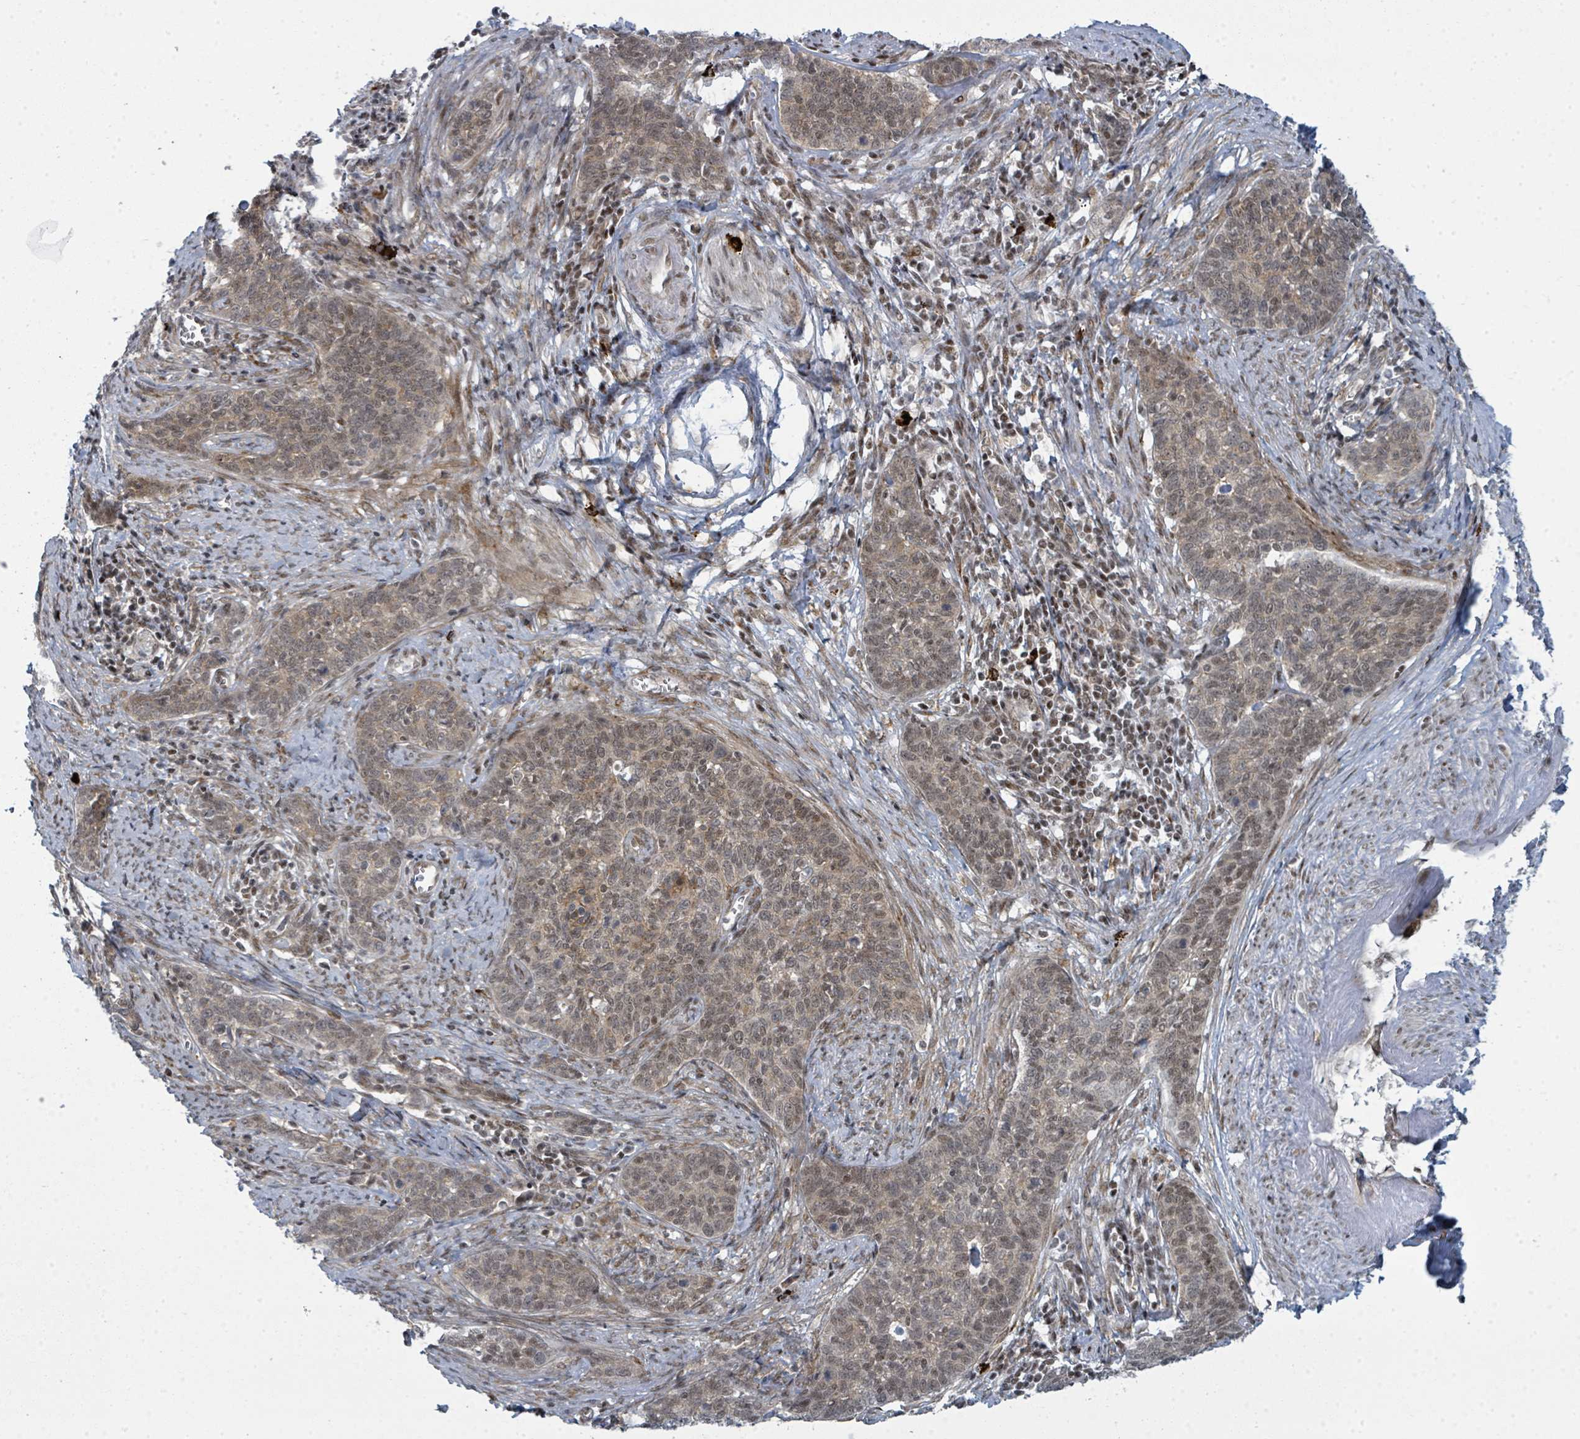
{"staining": {"intensity": "moderate", "quantity": "25%-75%", "location": "nuclear"}, "tissue": "cervical cancer", "cell_type": "Tumor cells", "image_type": "cancer", "snomed": [{"axis": "morphology", "description": "Squamous cell carcinoma, NOS"}, {"axis": "topography", "description": "Cervix"}], "caption": "Human cervical cancer (squamous cell carcinoma) stained for a protein (brown) exhibits moderate nuclear positive staining in about 25%-75% of tumor cells.", "gene": "PSMG2", "patient": {"sex": "female", "age": 39}}